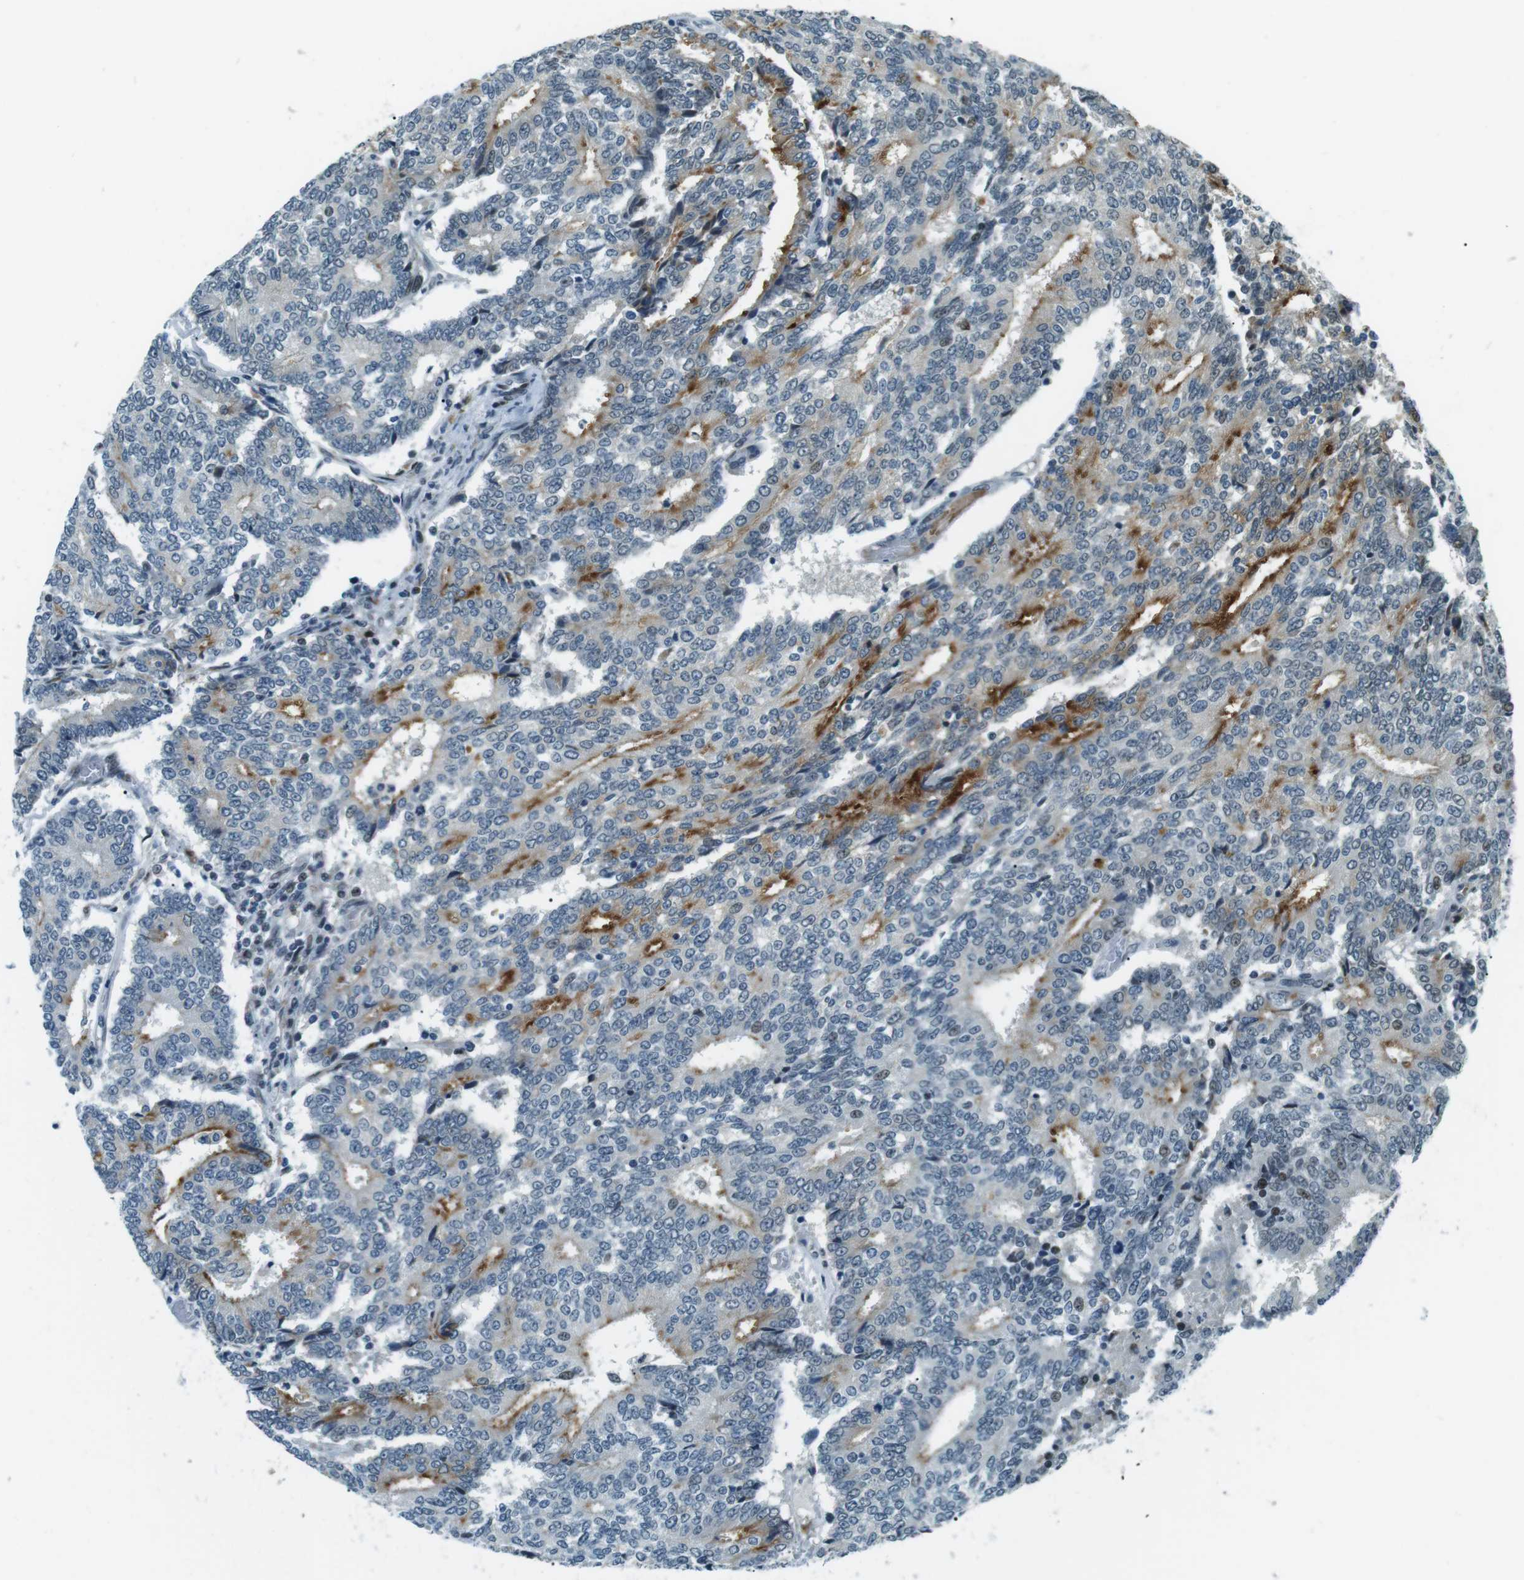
{"staining": {"intensity": "strong", "quantity": "<25%", "location": "cytoplasmic/membranous"}, "tissue": "prostate cancer", "cell_type": "Tumor cells", "image_type": "cancer", "snomed": [{"axis": "morphology", "description": "Normal tissue, NOS"}, {"axis": "morphology", "description": "Adenocarcinoma, High grade"}, {"axis": "topography", "description": "Prostate"}, {"axis": "topography", "description": "Seminal veicle"}], "caption": "Immunohistochemistry (IHC) of human adenocarcinoma (high-grade) (prostate) shows medium levels of strong cytoplasmic/membranous positivity in approximately <25% of tumor cells. (IHC, brightfield microscopy, high magnification).", "gene": "PJA1", "patient": {"sex": "male", "age": 55}}